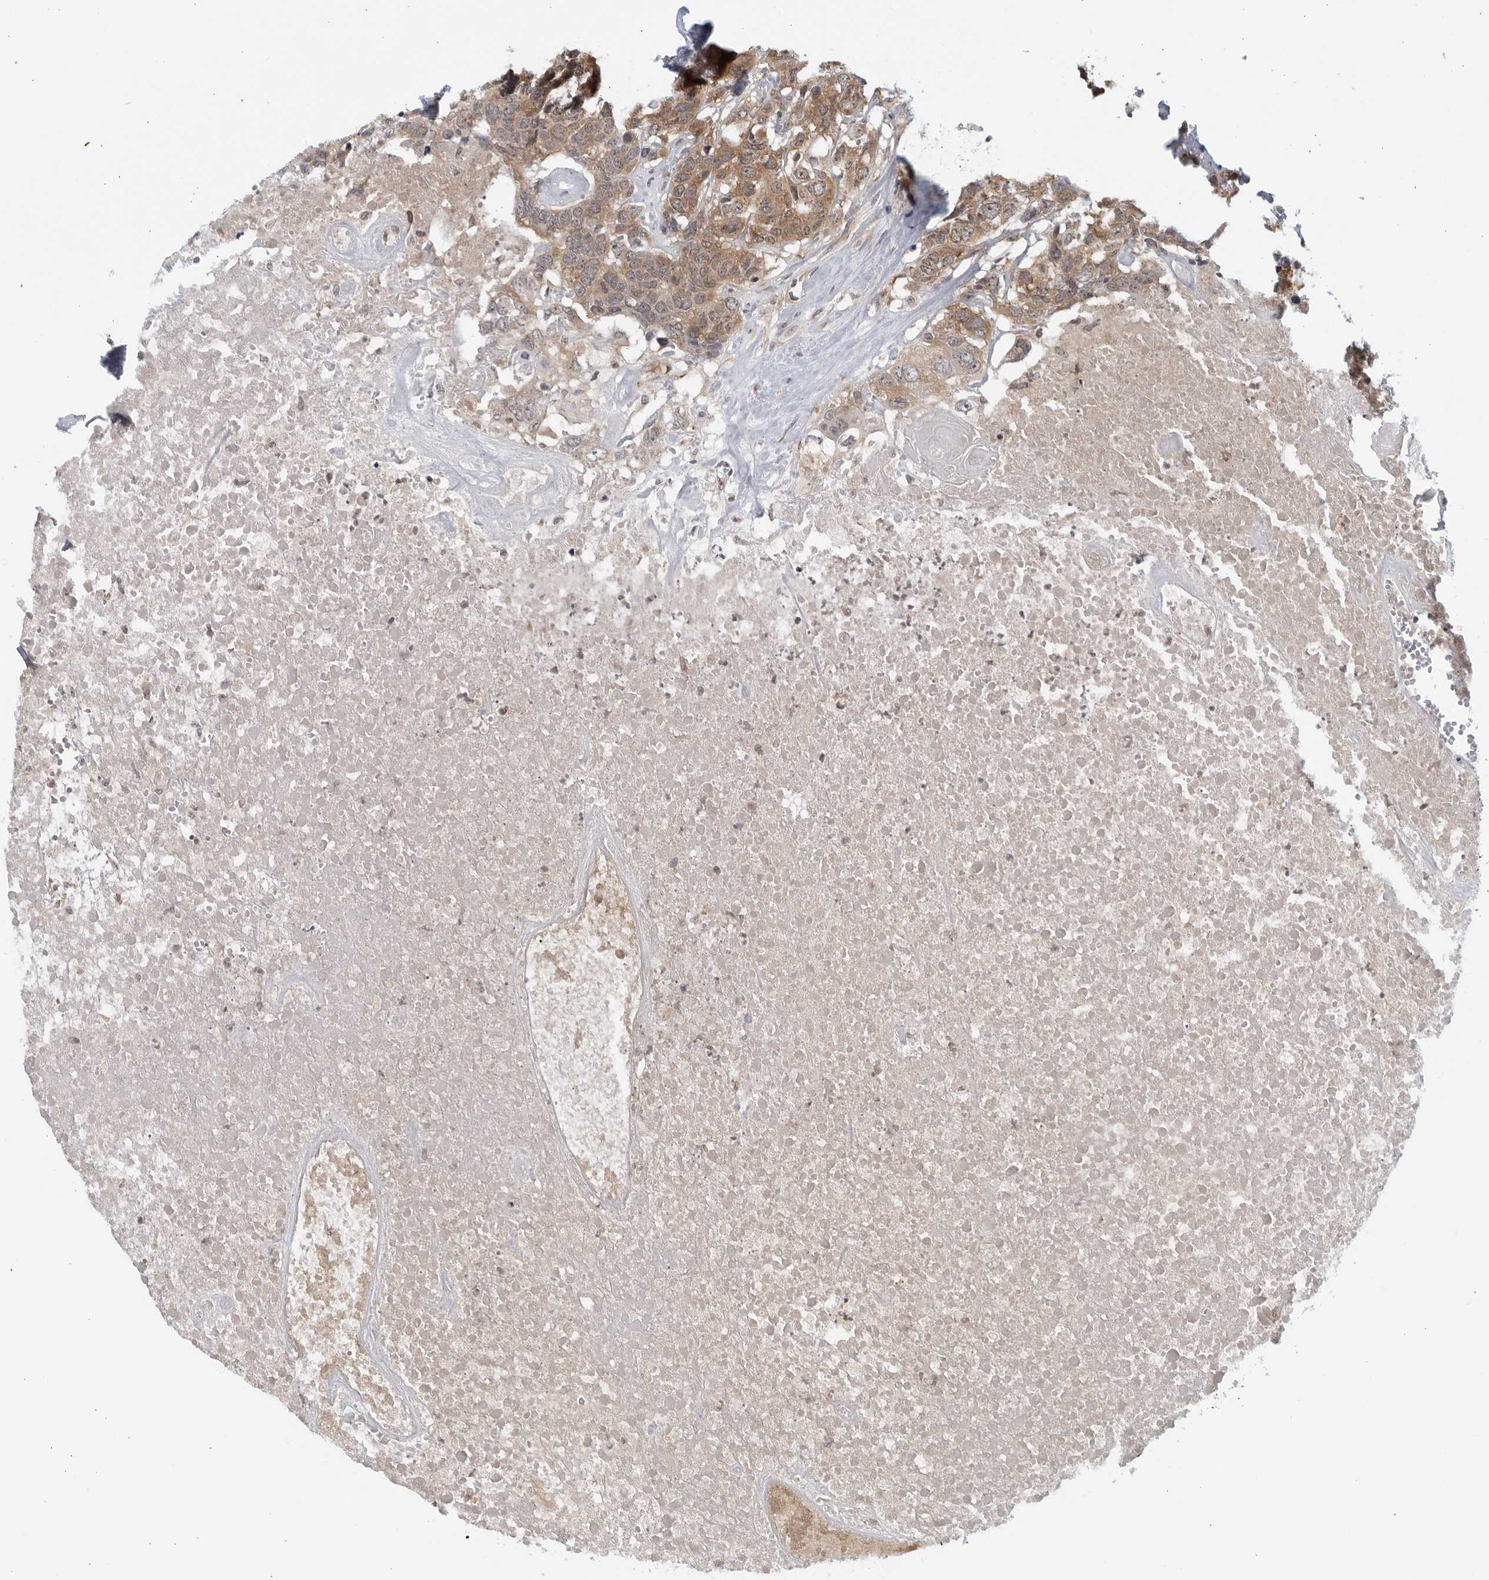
{"staining": {"intensity": "moderate", "quantity": ">75%", "location": "cytoplasmic/membranous"}, "tissue": "head and neck cancer", "cell_type": "Tumor cells", "image_type": "cancer", "snomed": [{"axis": "morphology", "description": "Squamous cell carcinoma, NOS"}, {"axis": "topography", "description": "Head-Neck"}], "caption": "A brown stain shows moderate cytoplasmic/membranous staining of a protein in head and neck cancer (squamous cell carcinoma) tumor cells.", "gene": "RC3H1", "patient": {"sex": "male", "age": 66}}